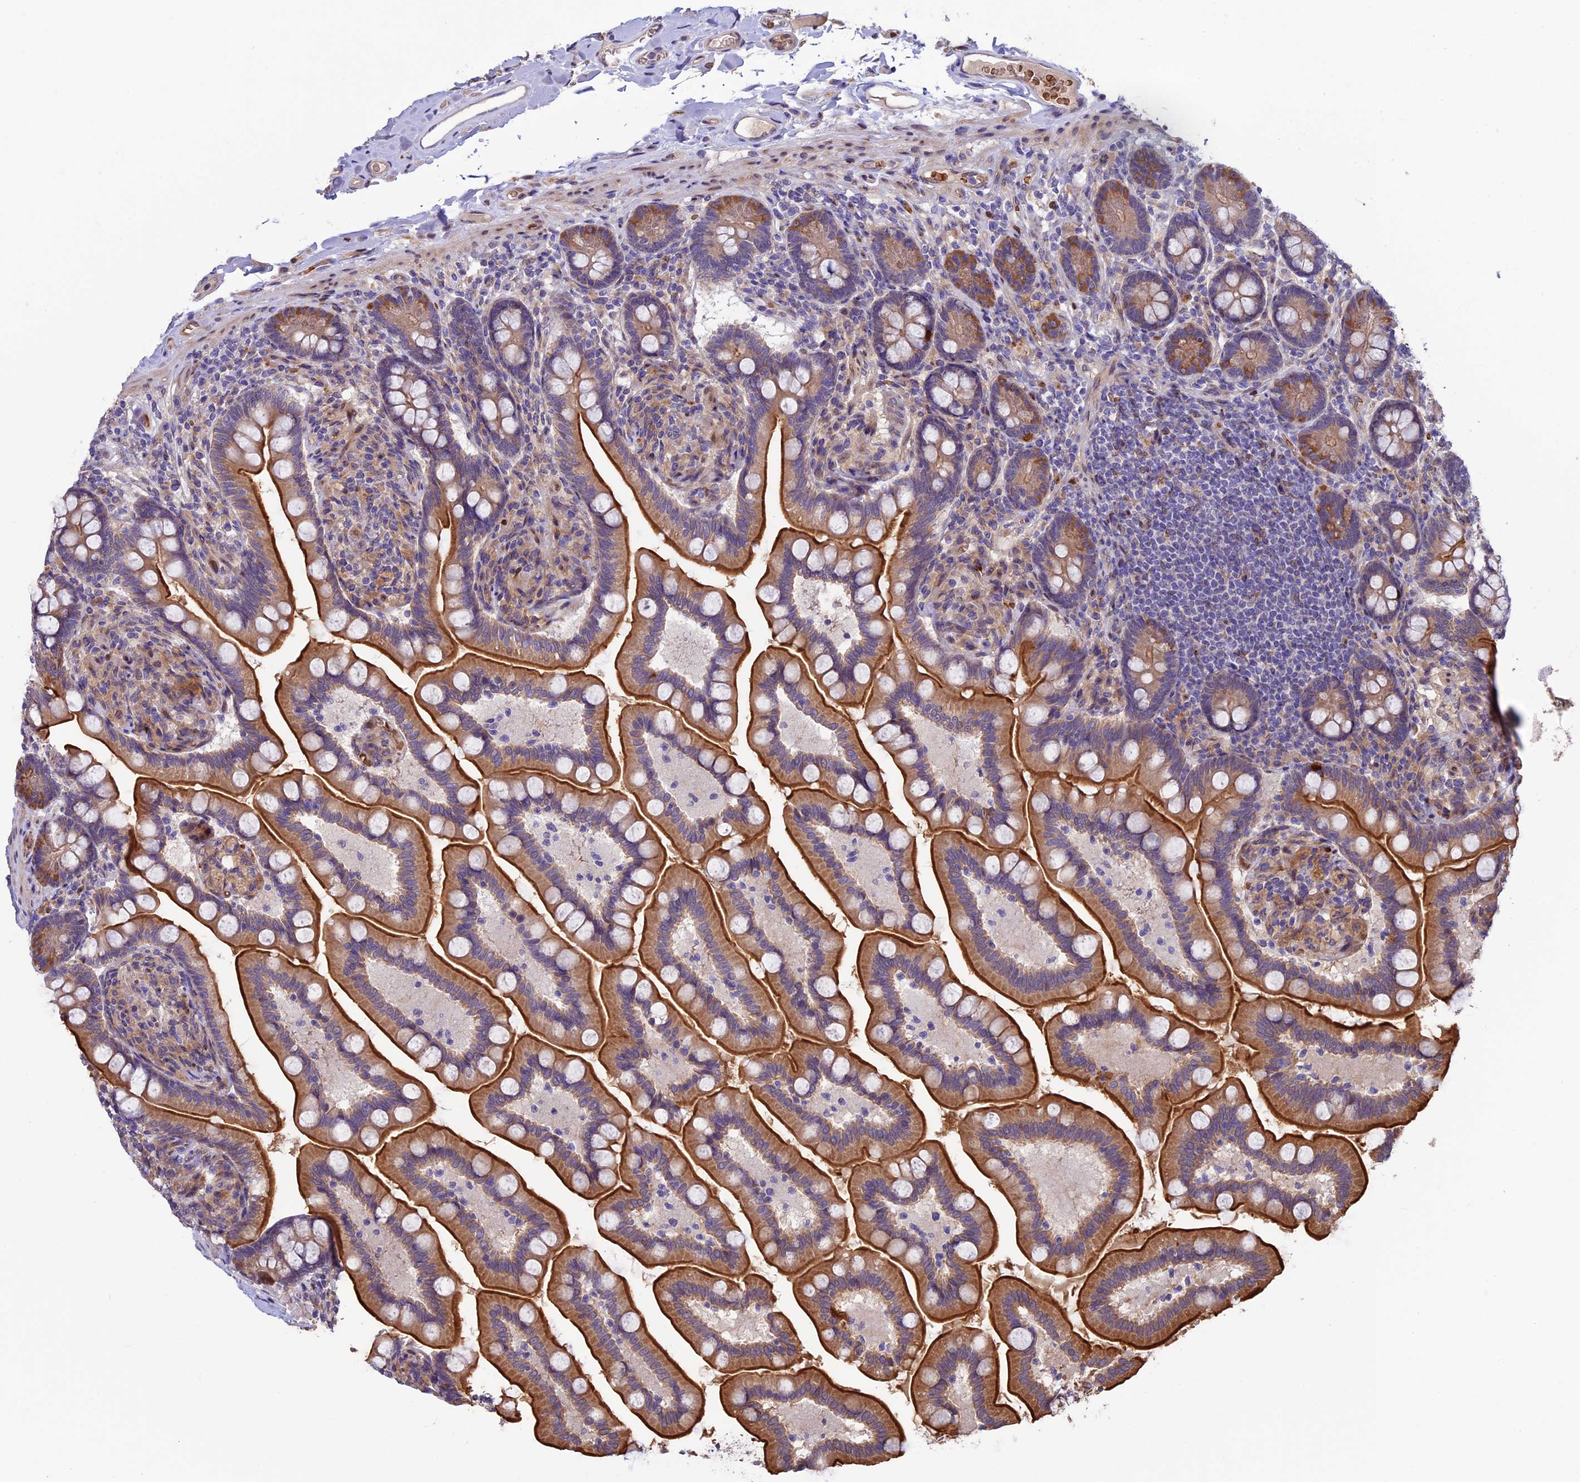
{"staining": {"intensity": "strong", "quantity": ">75%", "location": "cytoplasmic/membranous"}, "tissue": "small intestine", "cell_type": "Glandular cells", "image_type": "normal", "snomed": [{"axis": "morphology", "description": "Normal tissue, NOS"}, {"axis": "topography", "description": "Small intestine"}], "caption": "Immunohistochemical staining of unremarkable small intestine displays strong cytoplasmic/membranous protein expression in about >75% of glandular cells. The staining is performed using DAB (3,3'-diaminobenzidine) brown chromogen to label protein expression. The nuclei are counter-stained blue using hematoxylin.", "gene": "CCDC9B", "patient": {"sex": "female", "age": 64}}